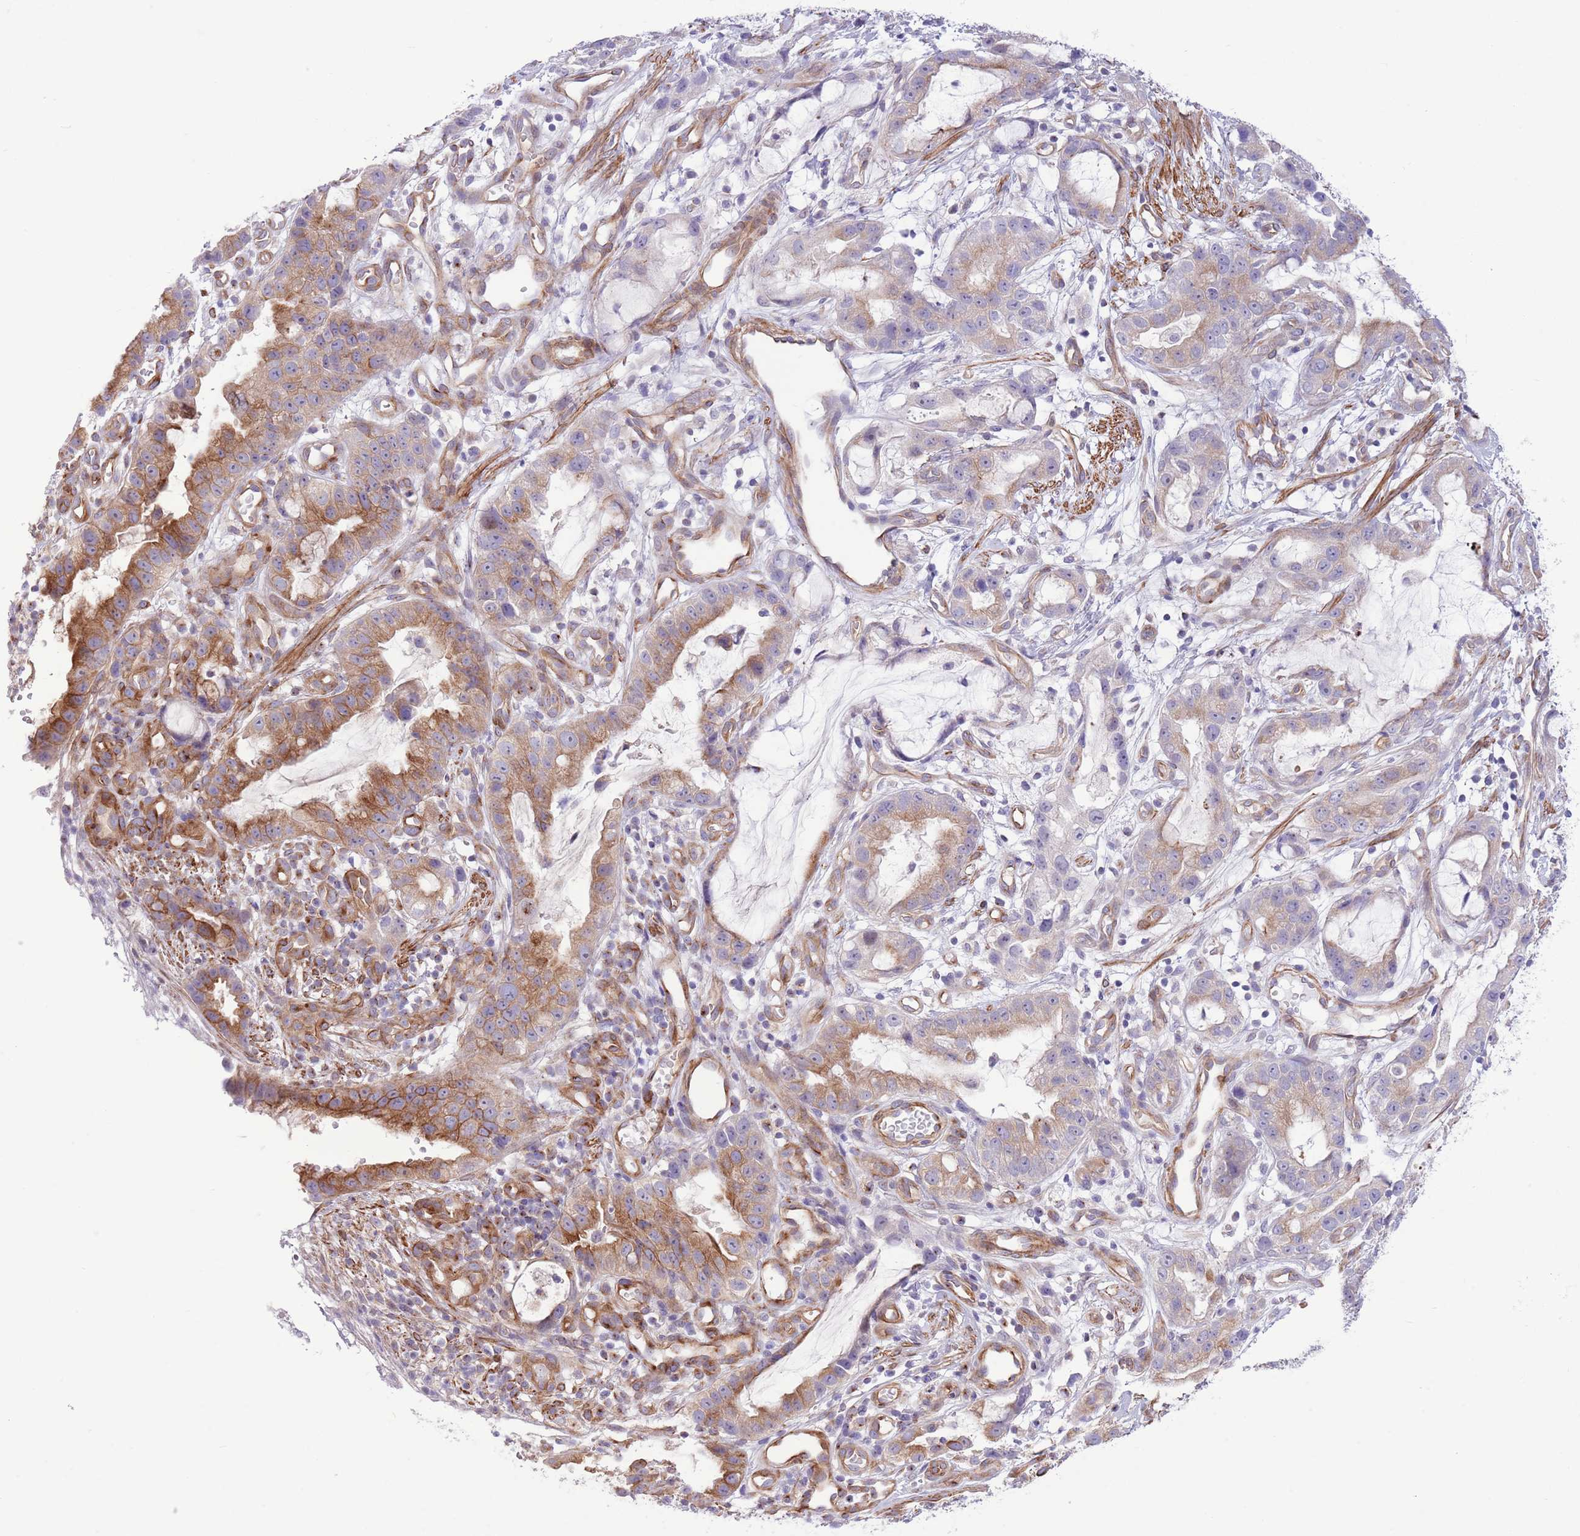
{"staining": {"intensity": "moderate", "quantity": "25%-75%", "location": "cytoplasmic/membranous"}, "tissue": "stomach cancer", "cell_type": "Tumor cells", "image_type": "cancer", "snomed": [{"axis": "morphology", "description": "Adenocarcinoma, NOS"}, {"axis": "topography", "description": "Stomach"}], "caption": "DAB (3,3'-diaminobenzidine) immunohistochemical staining of human stomach cancer (adenocarcinoma) displays moderate cytoplasmic/membranous protein positivity in about 25%-75% of tumor cells.", "gene": "ZC4H2", "patient": {"sex": "male", "age": 55}}